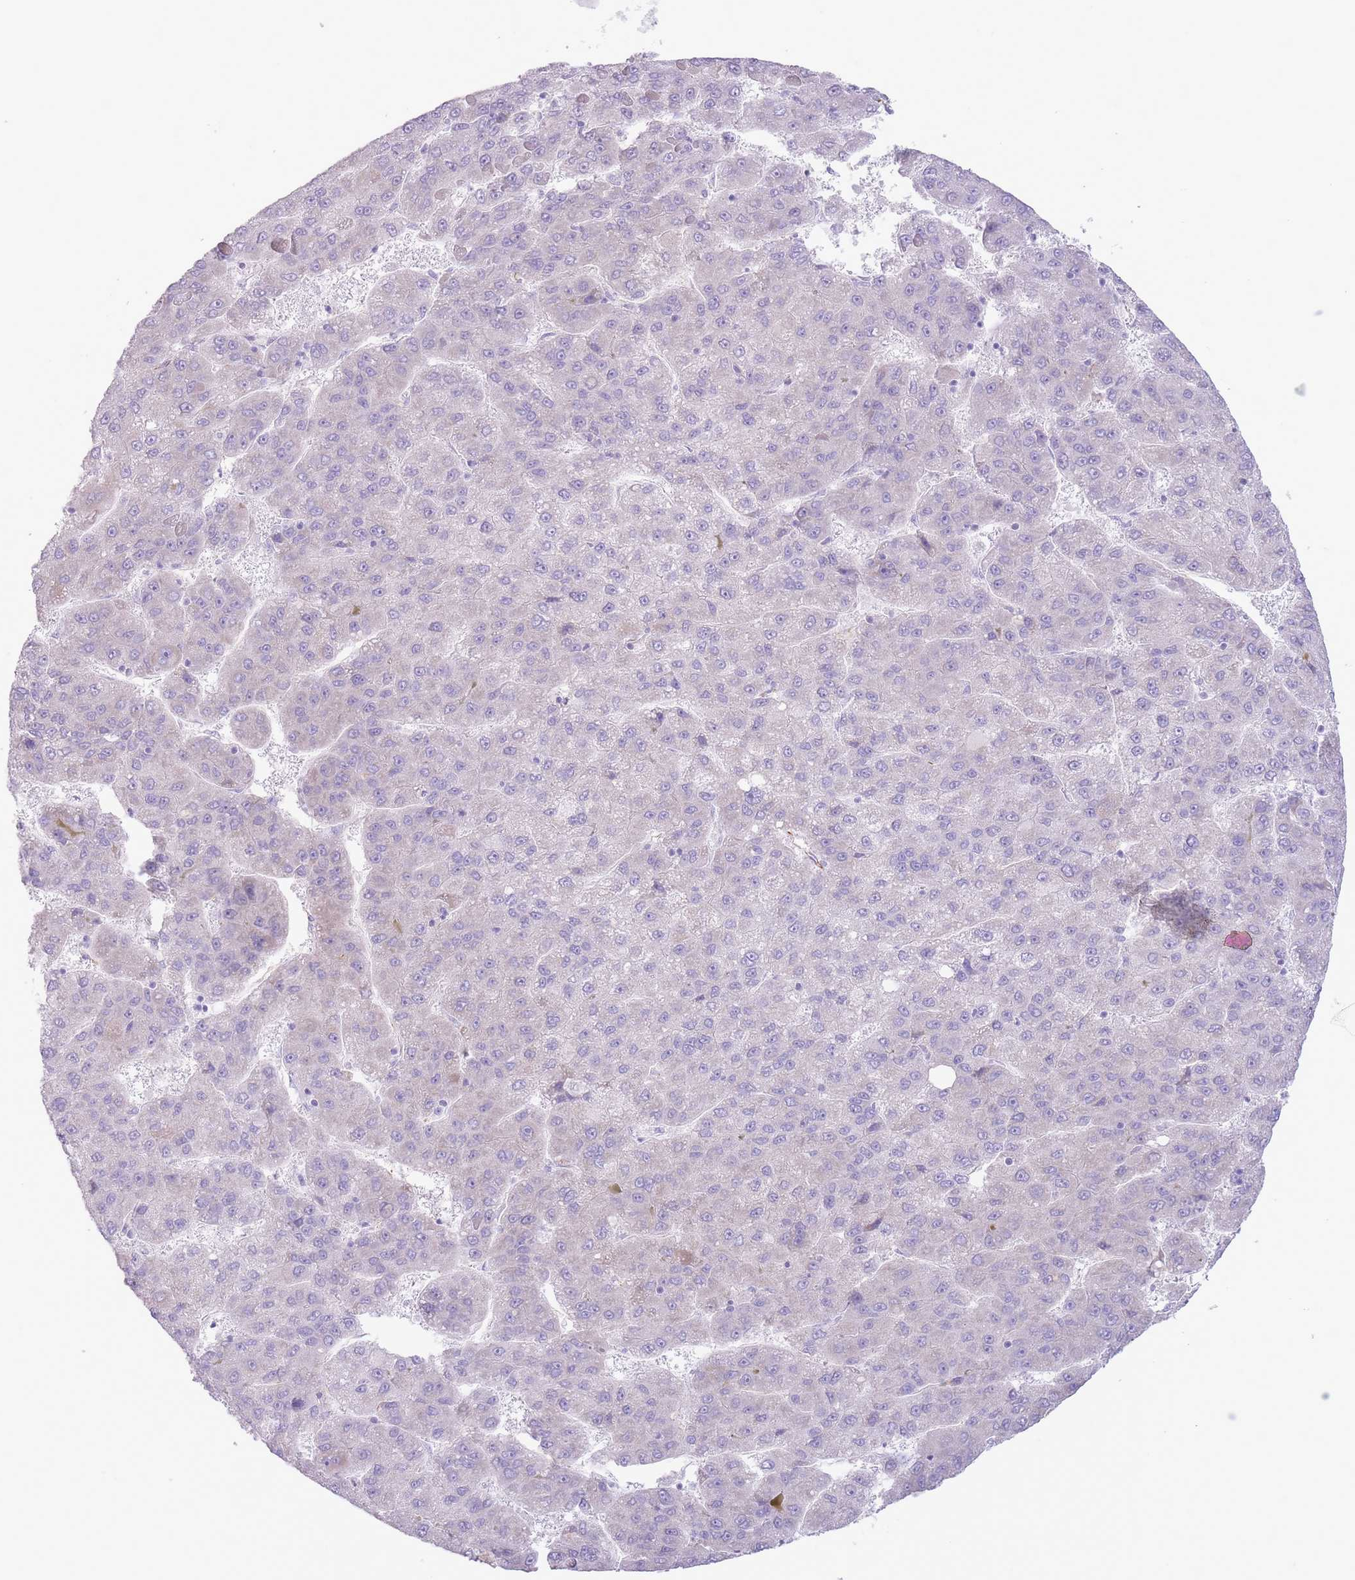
{"staining": {"intensity": "negative", "quantity": "none", "location": "none"}, "tissue": "liver cancer", "cell_type": "Tumor cells", "image_type": "cancer", "snomed": [{"axis": "morphology", "description": "Carcinoma, Hepatocellular, NOS"}, {"axis": "topography", "description": "Liver"}], "caption": "This is an IHC photomicrograph of hepatocellular carcinoma (liver). There is no staining in tumor cells.", "gene": "PTCD1", "patient": {"sex": "female", "age": 82}}